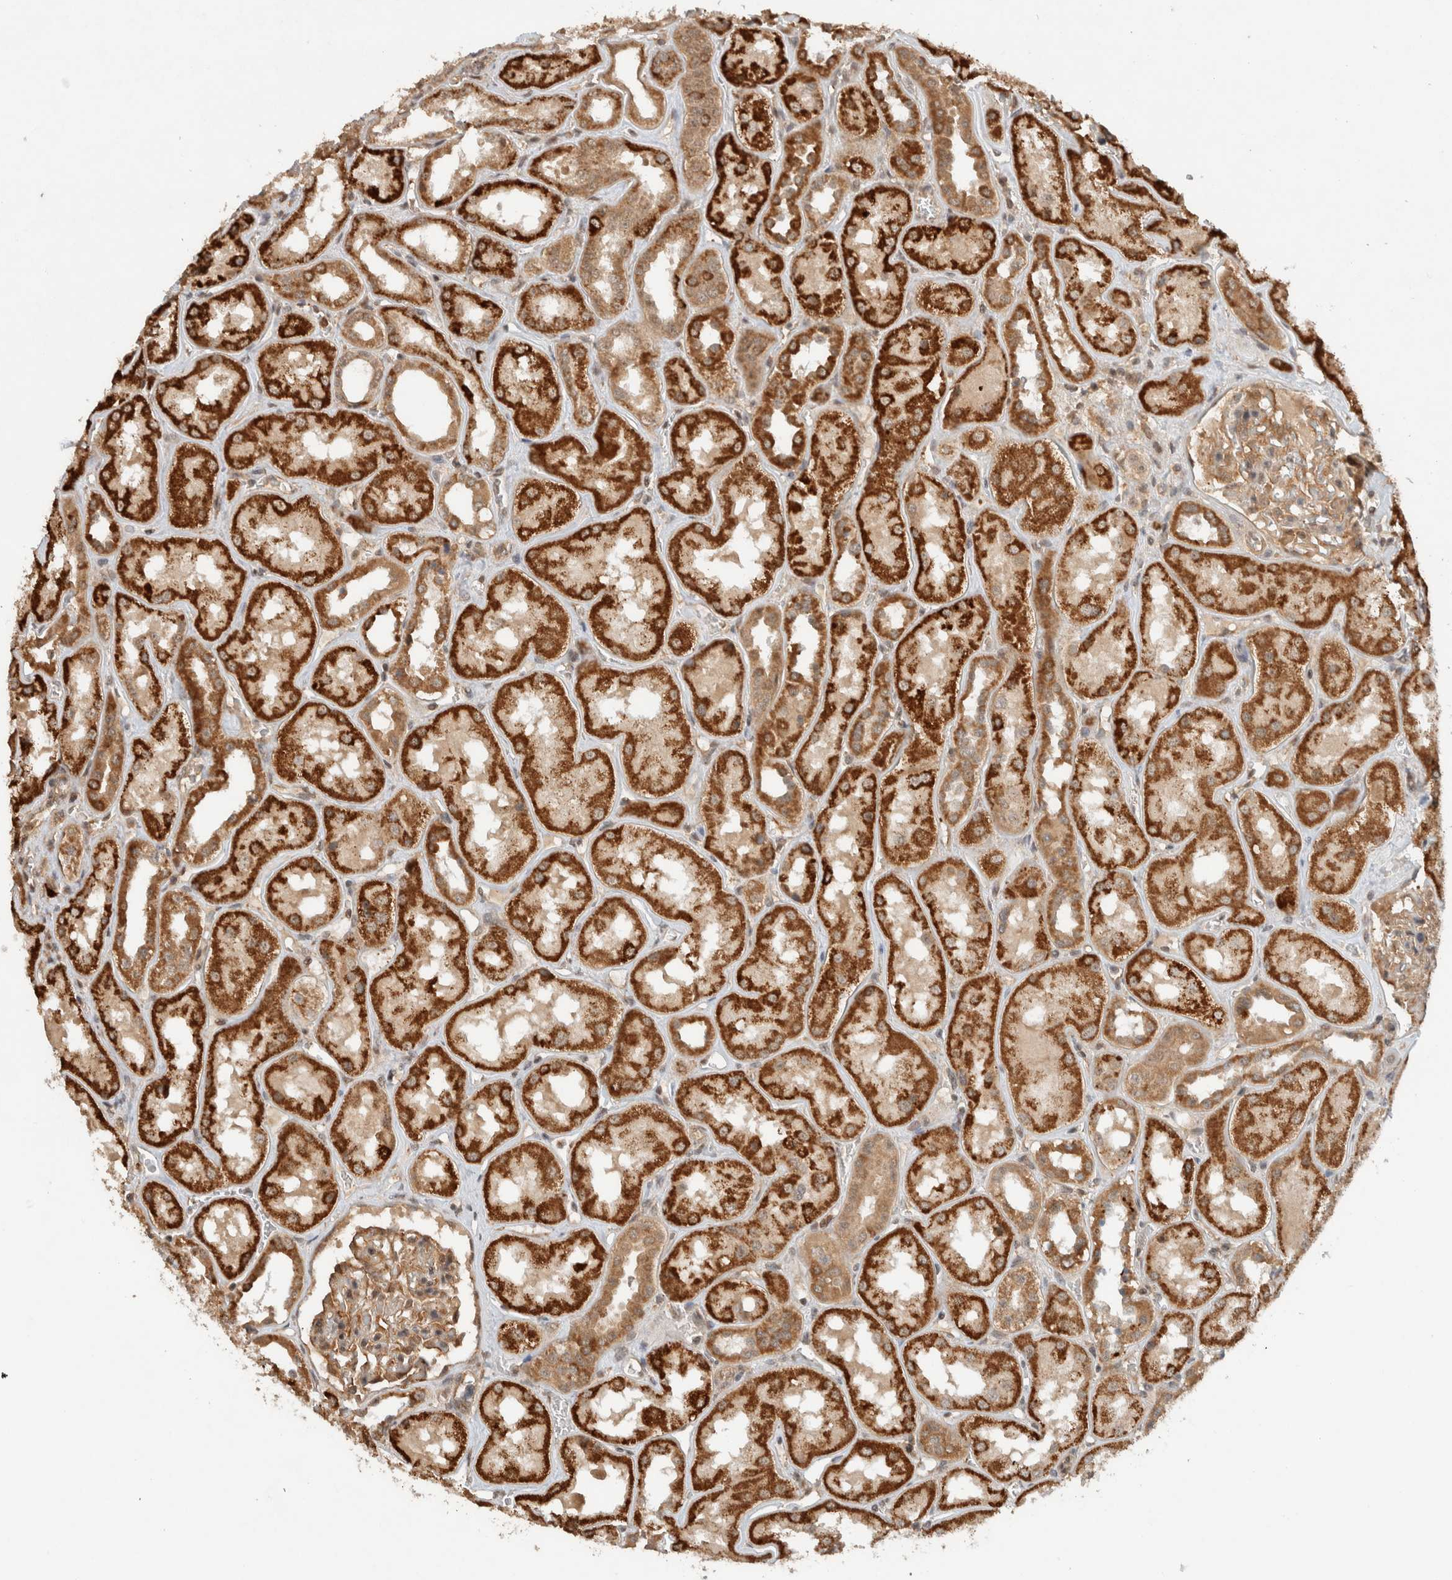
{"staining": {"intensity": "moderate", "quantity": "25%-75%", "location": "cytoplasmic/membranous"}, "tissue": "kidney", "cell_type": "Cells in glomeruli", "image_type": "normal", "snomed": [{"axis": "morphology", "description": "Normal tissue, NOS"}, {"axis": "topography", "description": "Kidney"}], "caption": "This is an image of immunohistochemistry staining of benign kidney, which shows moderate expression in the cytoplasmic/membranous of cells in glomeruli.", "gene": "CAAP1", "patient": {"sex": "male", "age": 70}}